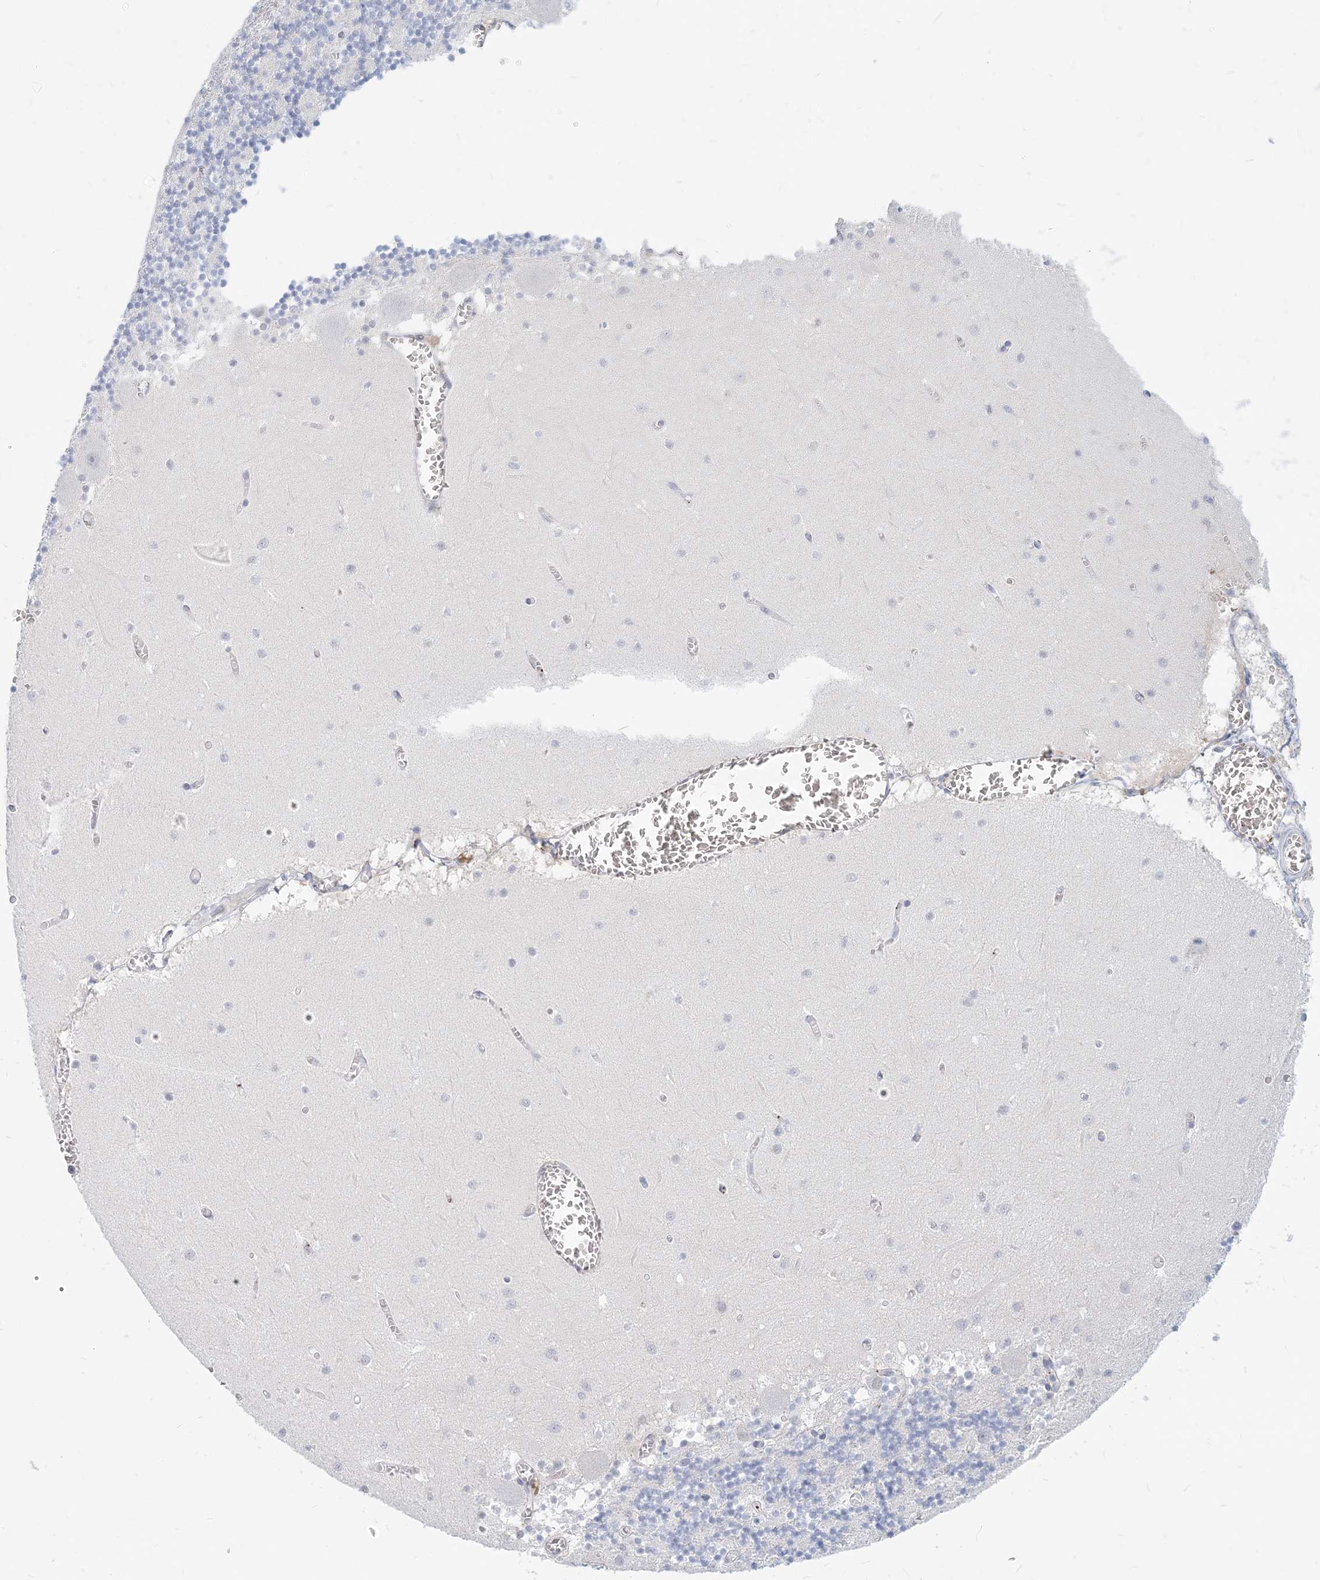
{"staining": {"intensity": "negative", "quantity": "none", "location": "none"}, "tissue": "cerebellum", "cell_type": "Cells in granular layer", "image_type": "normal", "snomed": [{"axis": "morphology", "description": "Normal tissue, NOS"}, {"axis": "topography", "description": "Cerebellum"}], "caption": "Cerebellum was stained to show a protein in brown. There is no significant positivity in cells in granular layer. (IHC, brightfield microscopy, high magnification).", "gene": "GMPPA", "patient": {"sex": "female", "age": 28}}